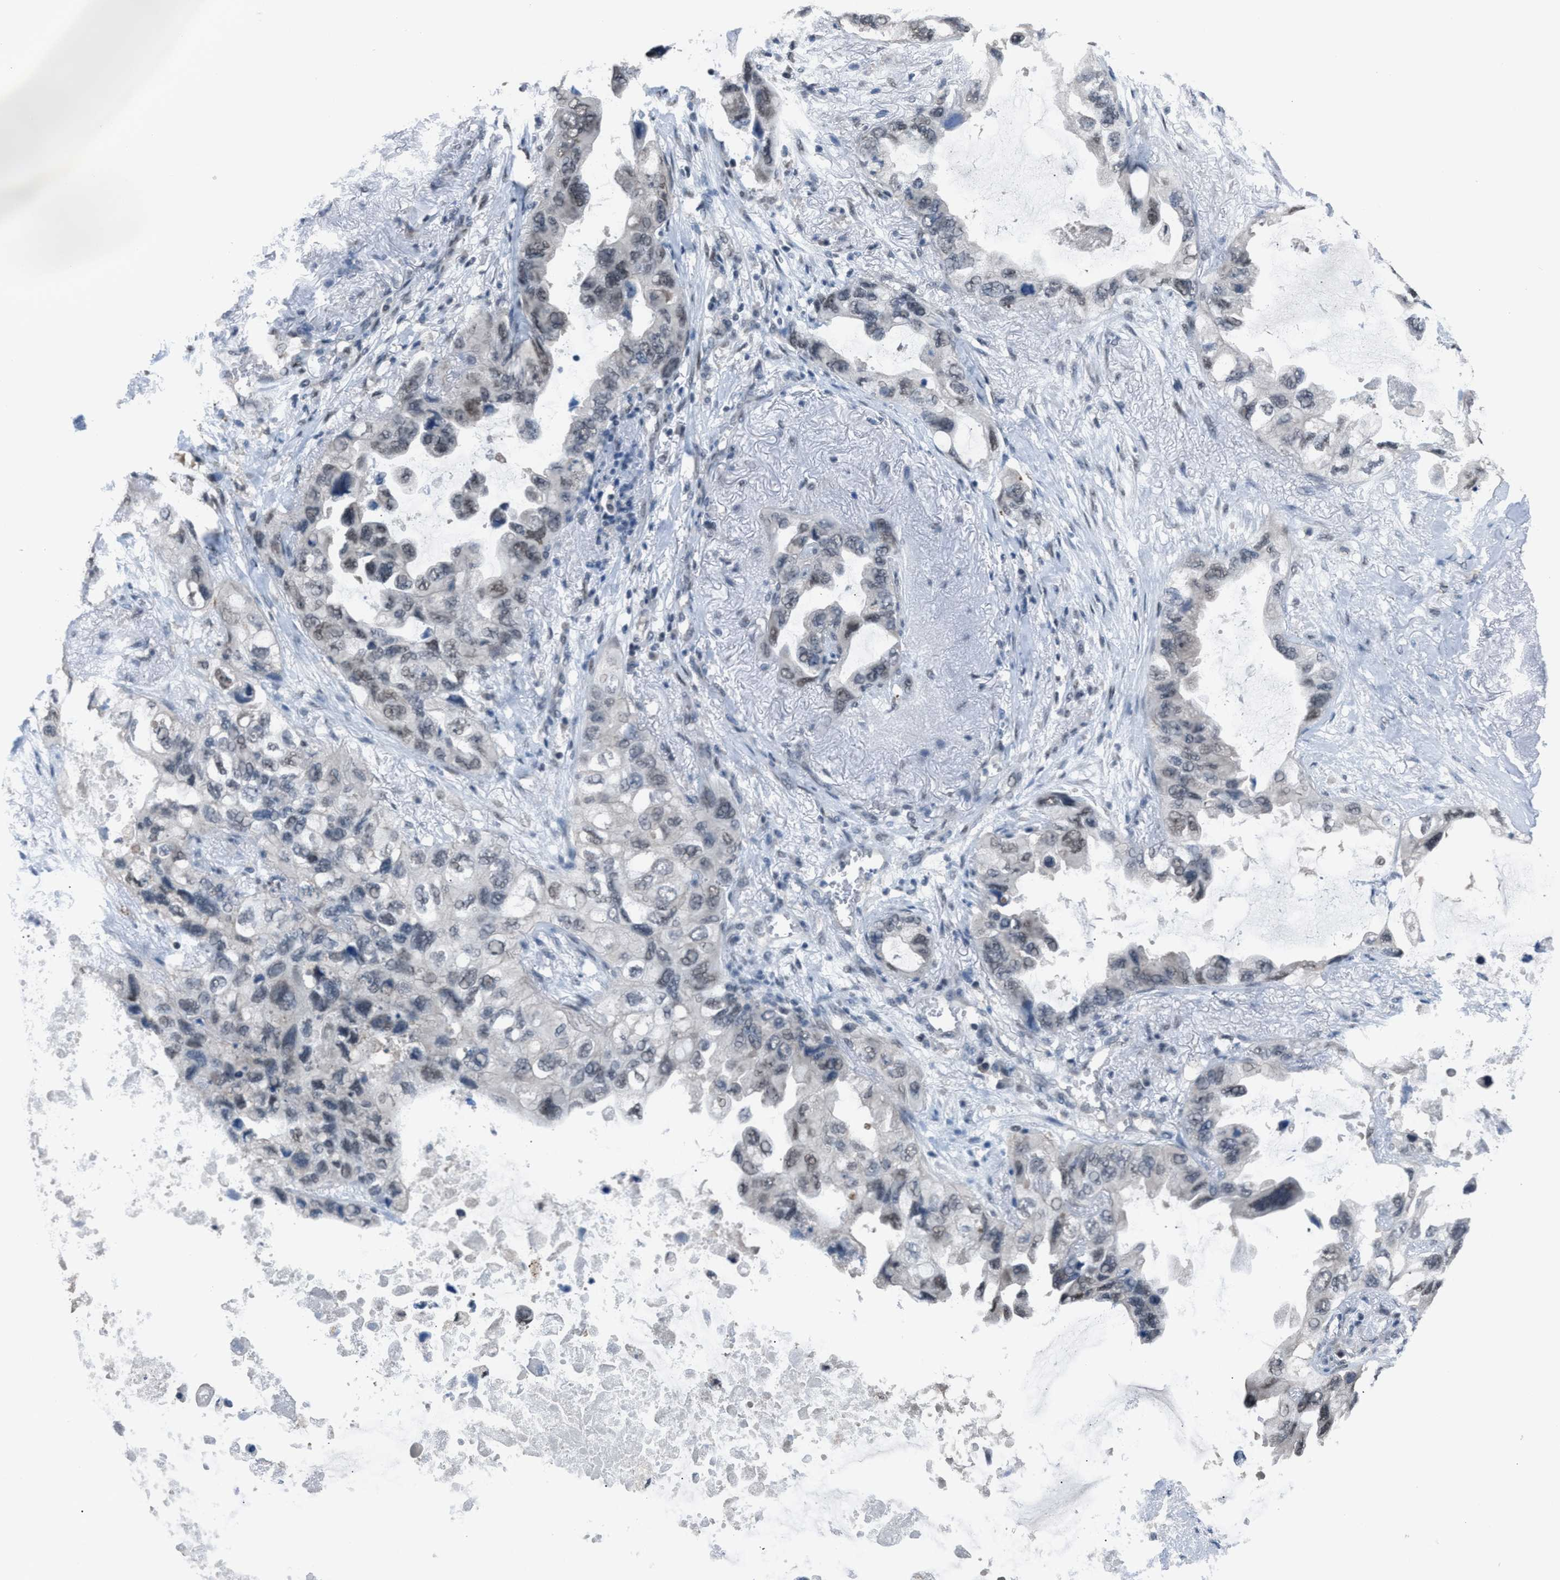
{"staining": {"intensity": "weak", "quantity": "25%-75%", "location": "nuclear"}, "tissue": "lung cancer", "cell_type": "Tumor cells", "image_type": "cancer", "snomed": [{"axis": "morphology", "description": "Squamous cell carcinoma, NOS"}, {"axis": "topography", "description": "Lung"}], "caption": "The immunohistochemical stain labels weak nuclear positivity in tumor cells of squamous cell carcinoma (lung) tissue.", "gene": "ZNF276", "patient": {"sex": "female", "age": 73}}